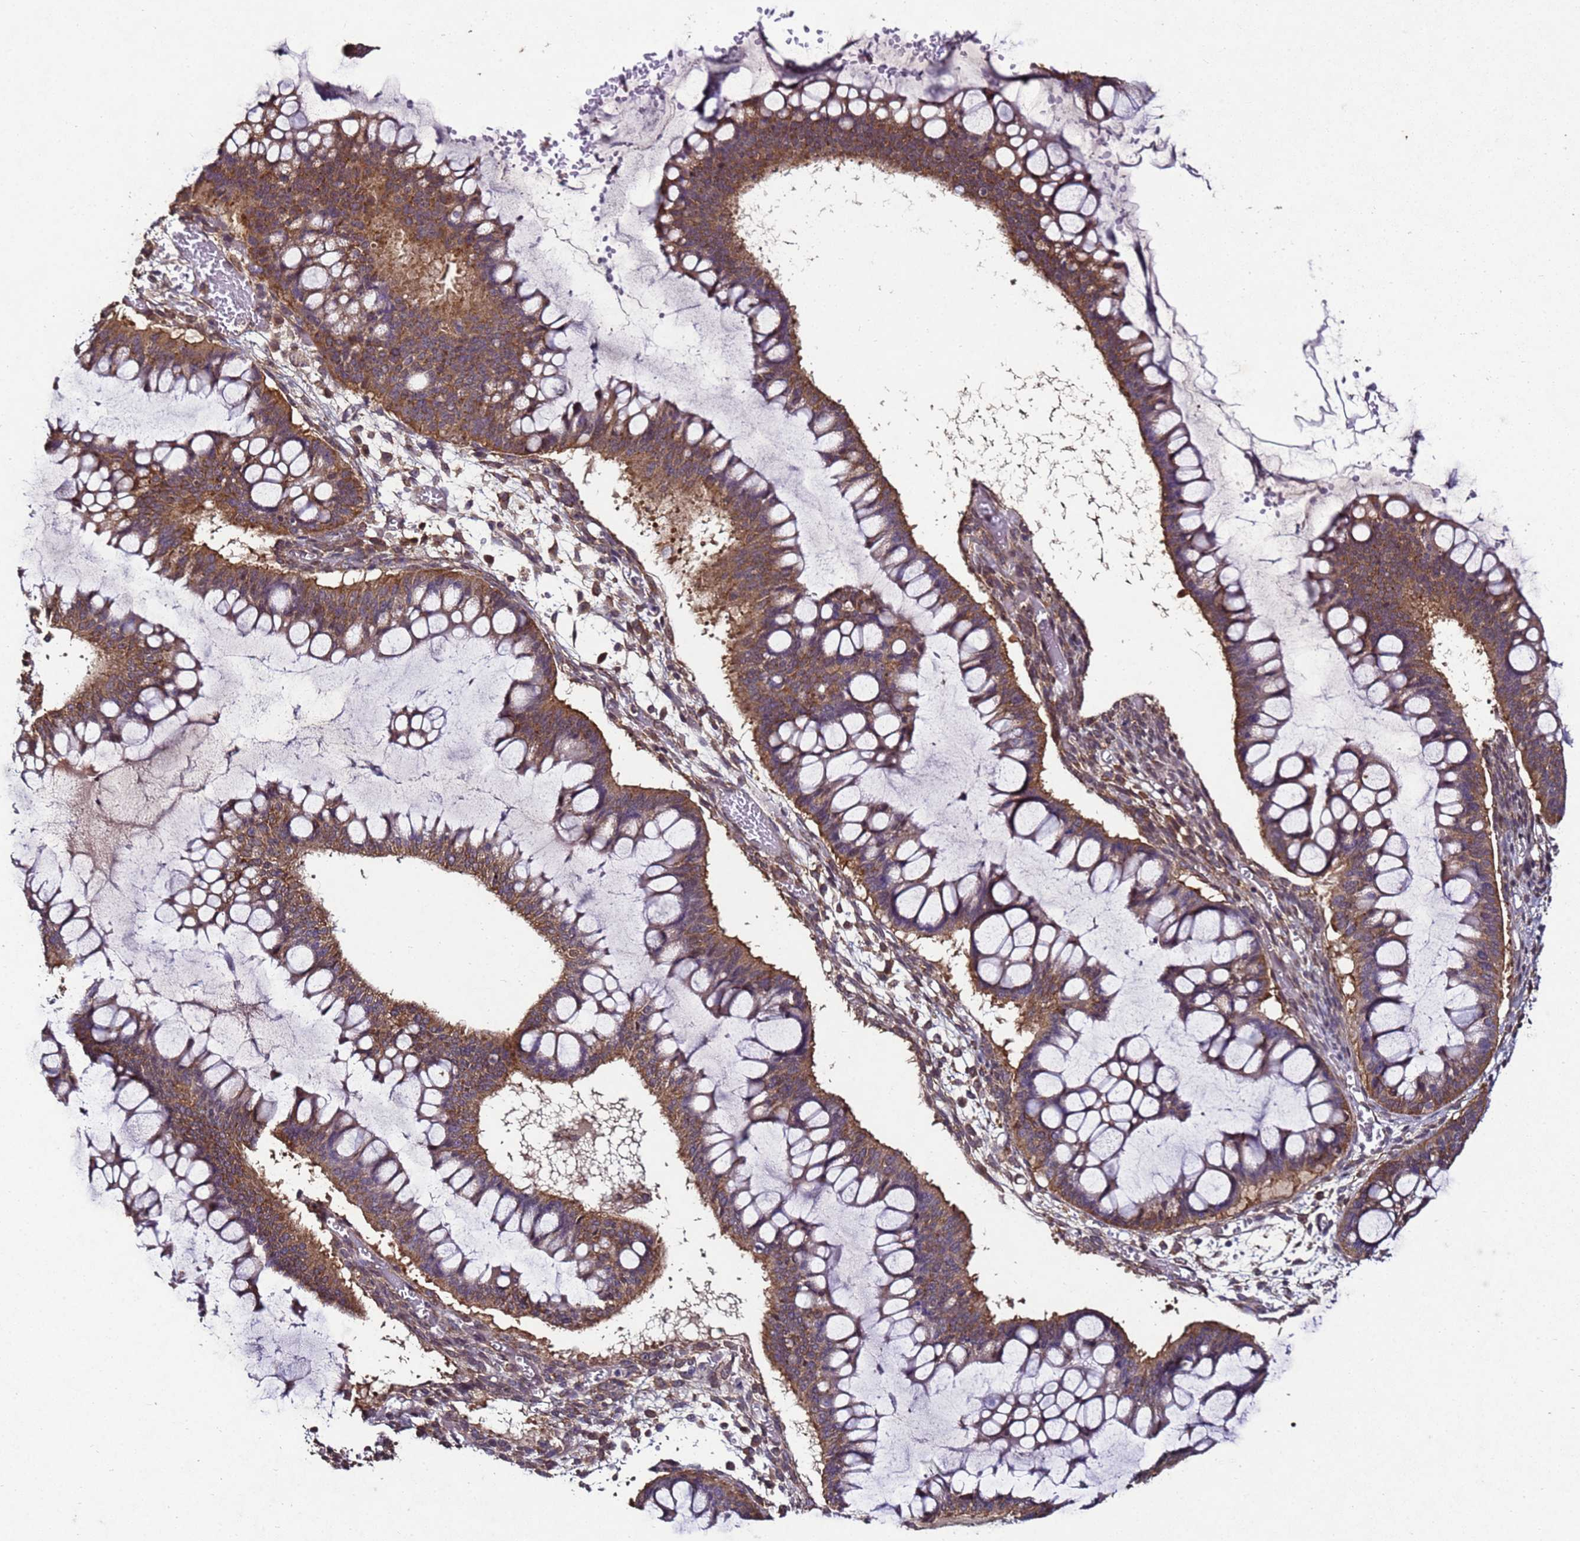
{"staining": {"intensity": "moderate", "quantity": ">75%", "location": "cytoplasmic/membranous"}, "tissue": "ovarian cancer", "cell_type": "Tumor cells", "image_type": "cancer", "snomed": [{"axis": "morphology", "description": "Cystadenocarcinoma, mucinous, NOS"}, {"axis": "topography", "description": "Ovary"}], "caption": "Mucinous cystadenocarcinoma (ovarian) tissue exhibits moderate cytoplasmic/membranous positivity in approximately >75% of tumor cells, visualized by immunohistochemistry. Nuclei are stained in blue.", "gene": "ANKRD17", "patient": {"sex": "female", "age": 73}}